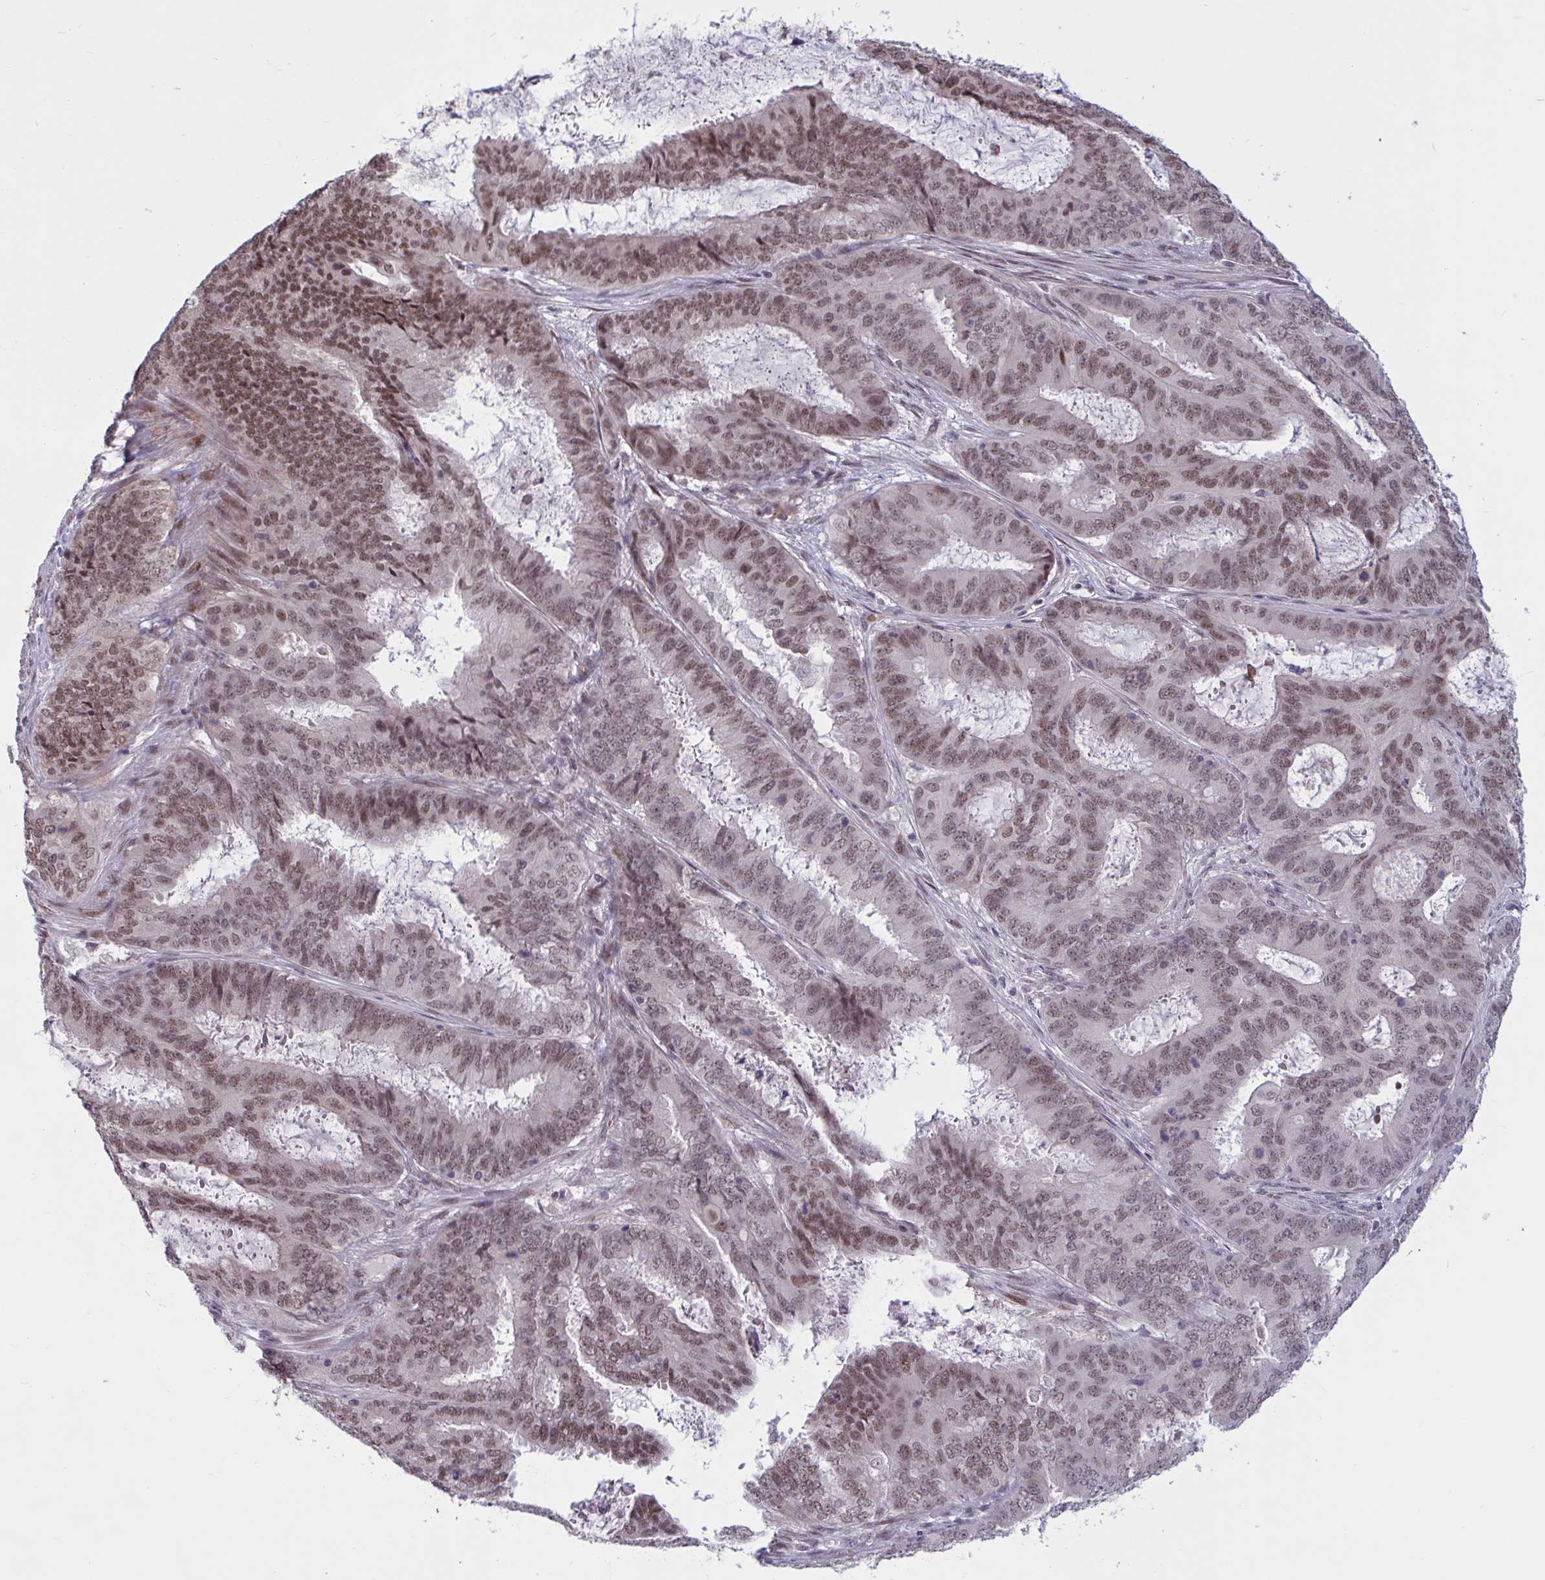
{"staining": {"intensity": "moderate", "quantity": ">75%", "location": "nuclear"}, "tissue": "endometrial cancer", "cell_type": "Tumor cells", "image_type": "cancer", "snomed": [{"axis": "morphology", "description": "Adenocarcinoma, NOS"}, {"axis": "topography", "description": "Endometrium"}], "caption": "This photomicrograph exhibits IHC staining of endometrial adenocarcinoma, with medium moderate nuclear expression in about >75% of tumor cells.", "gene": "ZNF414", "patient": {"sex": "female", "age": 51}}